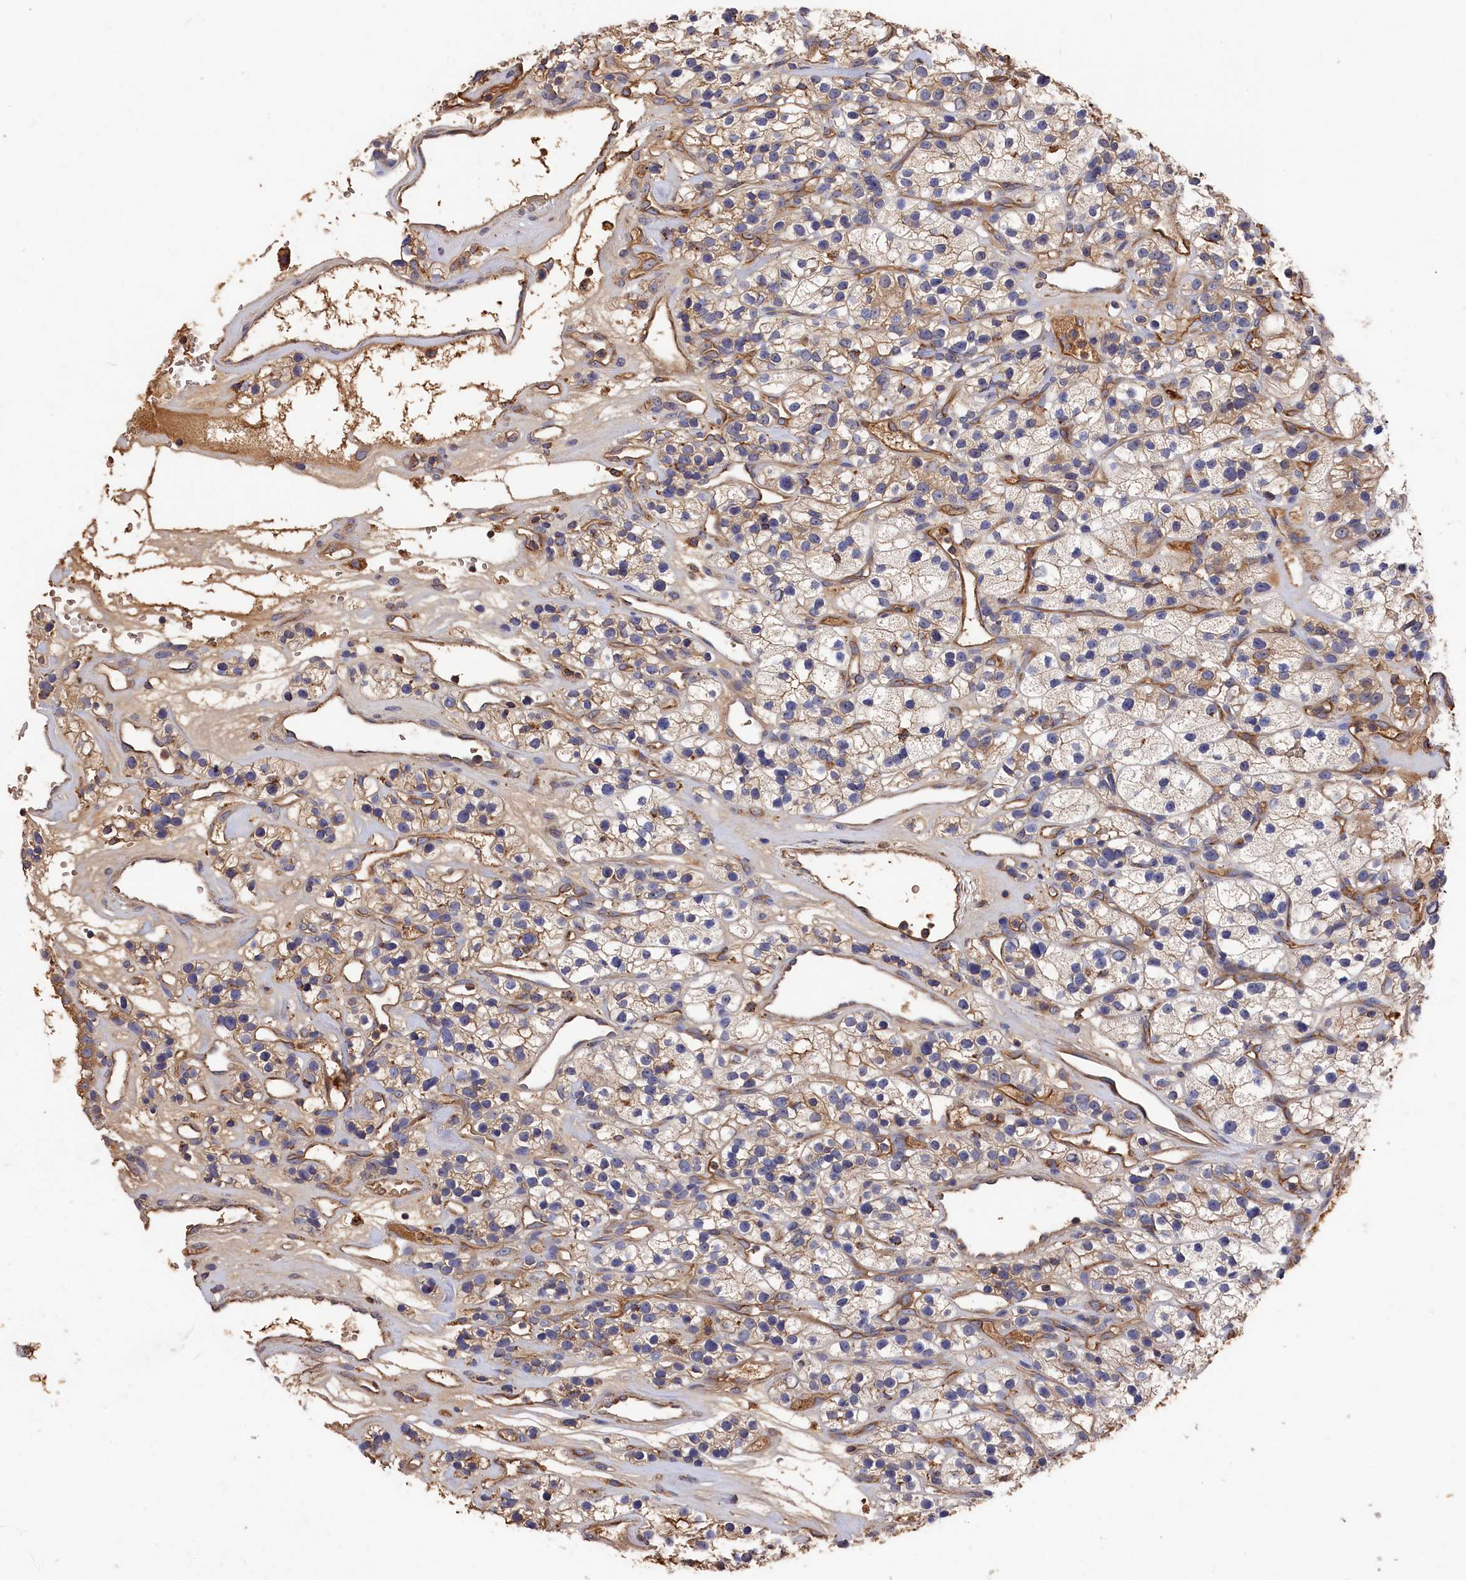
{"staining": {"intensity": "moderate", "quantity": ">75%", "location": "cytoplasmic/membranous"}, "tissue": "renal cancer", "cell_type": "Tumor cells", "image_type": "cancer", "snomed": [{"axis": "morphology", "description": "Adenocarcinoma, NOS"}, {"axis": "topography", "description": "Kidney"}], "caption": "An immunohistochemistry photomicrograph of tumor tissue is shown. Protein staining in brown labels moderate cytoplasmic/membranous positivity in renal cancer within tumor cells. The protein is stained brown, and the nuclei are stained in blue (DAB (3,3'-diaminobenzidine) IHC with brightfield microscopy, high magnification).", "gene": "DHRS11", "patient": {"sex": "female", "age": 57}}